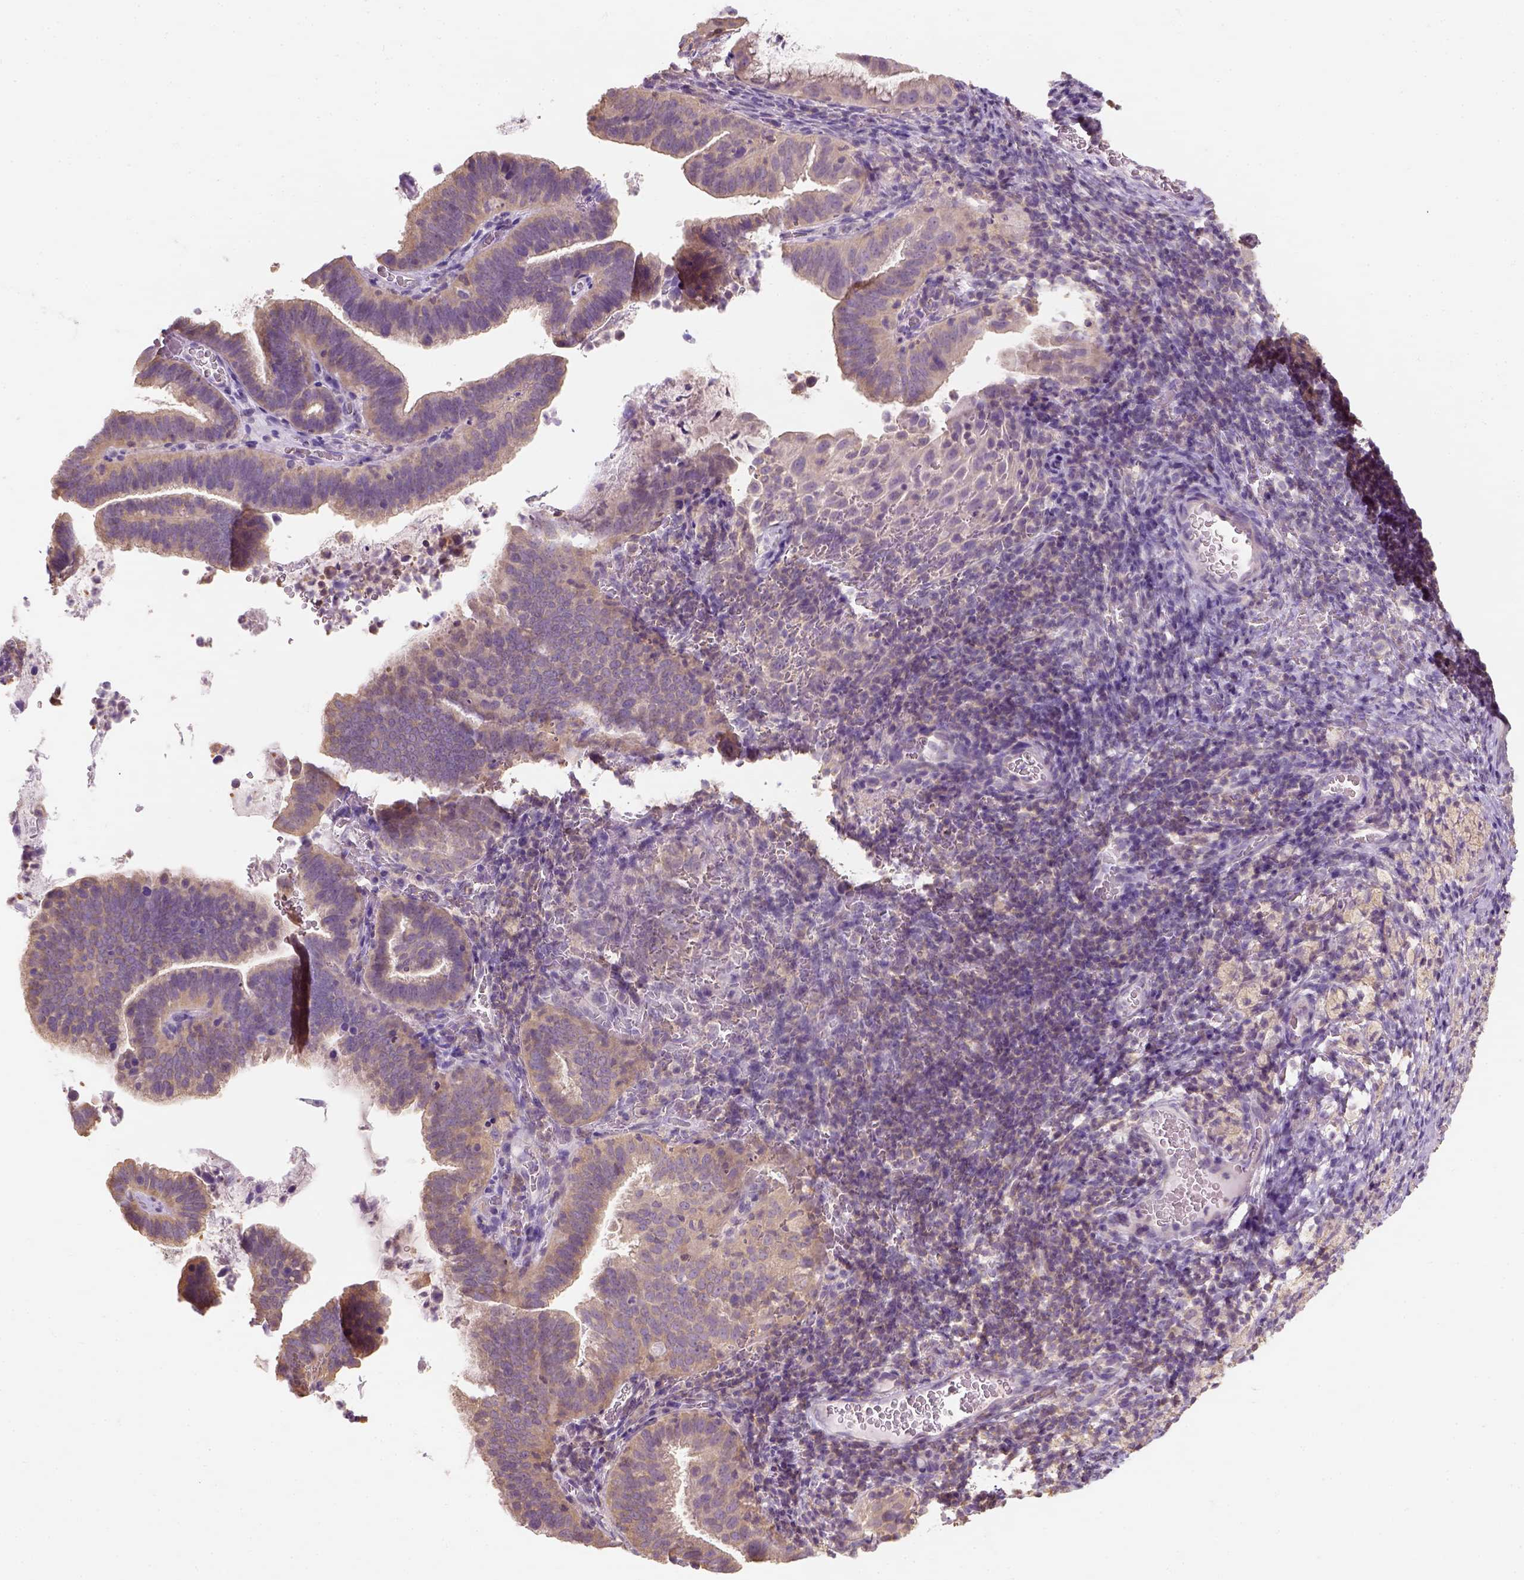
{"staining": {"intensity": "weak", "quantity": ">75%", "location": "cytoplasmic/membranous"}, "tissue": "cervical cancer", "cell_type": "Tumor cells", "image_type": "cancer", "snomed": [{"axis": "morphology", "description": "Adenocarcinoma, NOS"}, {"axis": "topography", "description": "Cervix"}], "caption": "Protein expression analysis of human cervical cancer reveals weak cytoplasmic/membranous expression in about >75% of tumor cells.", "gene": "EPHB1", "patient": {"sex": "female", "age": 61}}